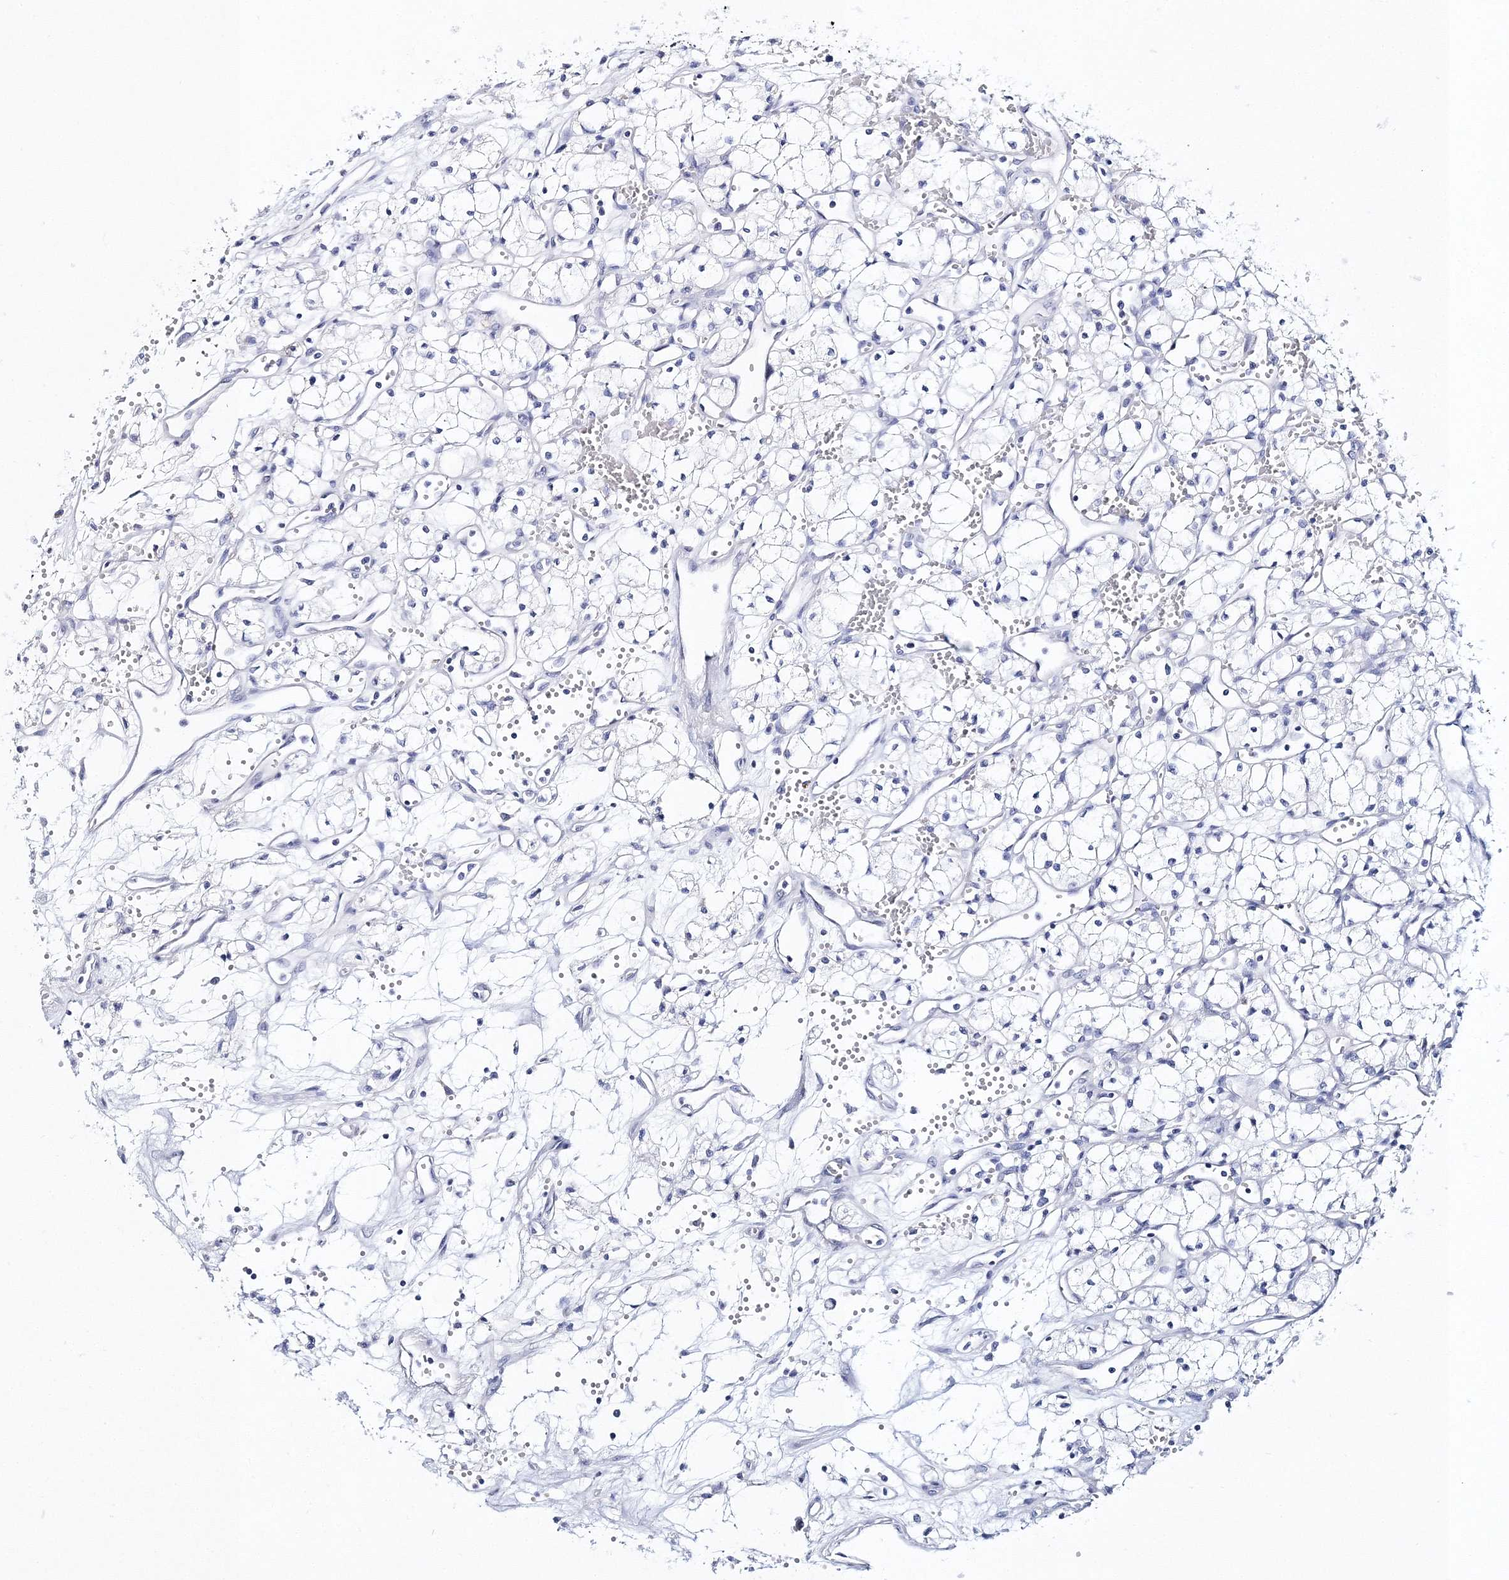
{"staining": {"intensity": "negative", "quantity": "none", "location": "none"}, "tissue": "renal cancer", "cell_type": "Tumor cells", "image_type": "cancer", "snomed": [{"axis": "morphology", "description": "Adenocarcinoma, NOS"}, {"axis": "topography", "description": "Kidney"}], "caption": "A high-resolution image shows immunohistochemistry (IHC) staining of renal adenocarcinoma, which demonstrates no significant expression in tumor cells.", "gene": "MYOZ2", "patient": {"sex": "male", "age": 59}}